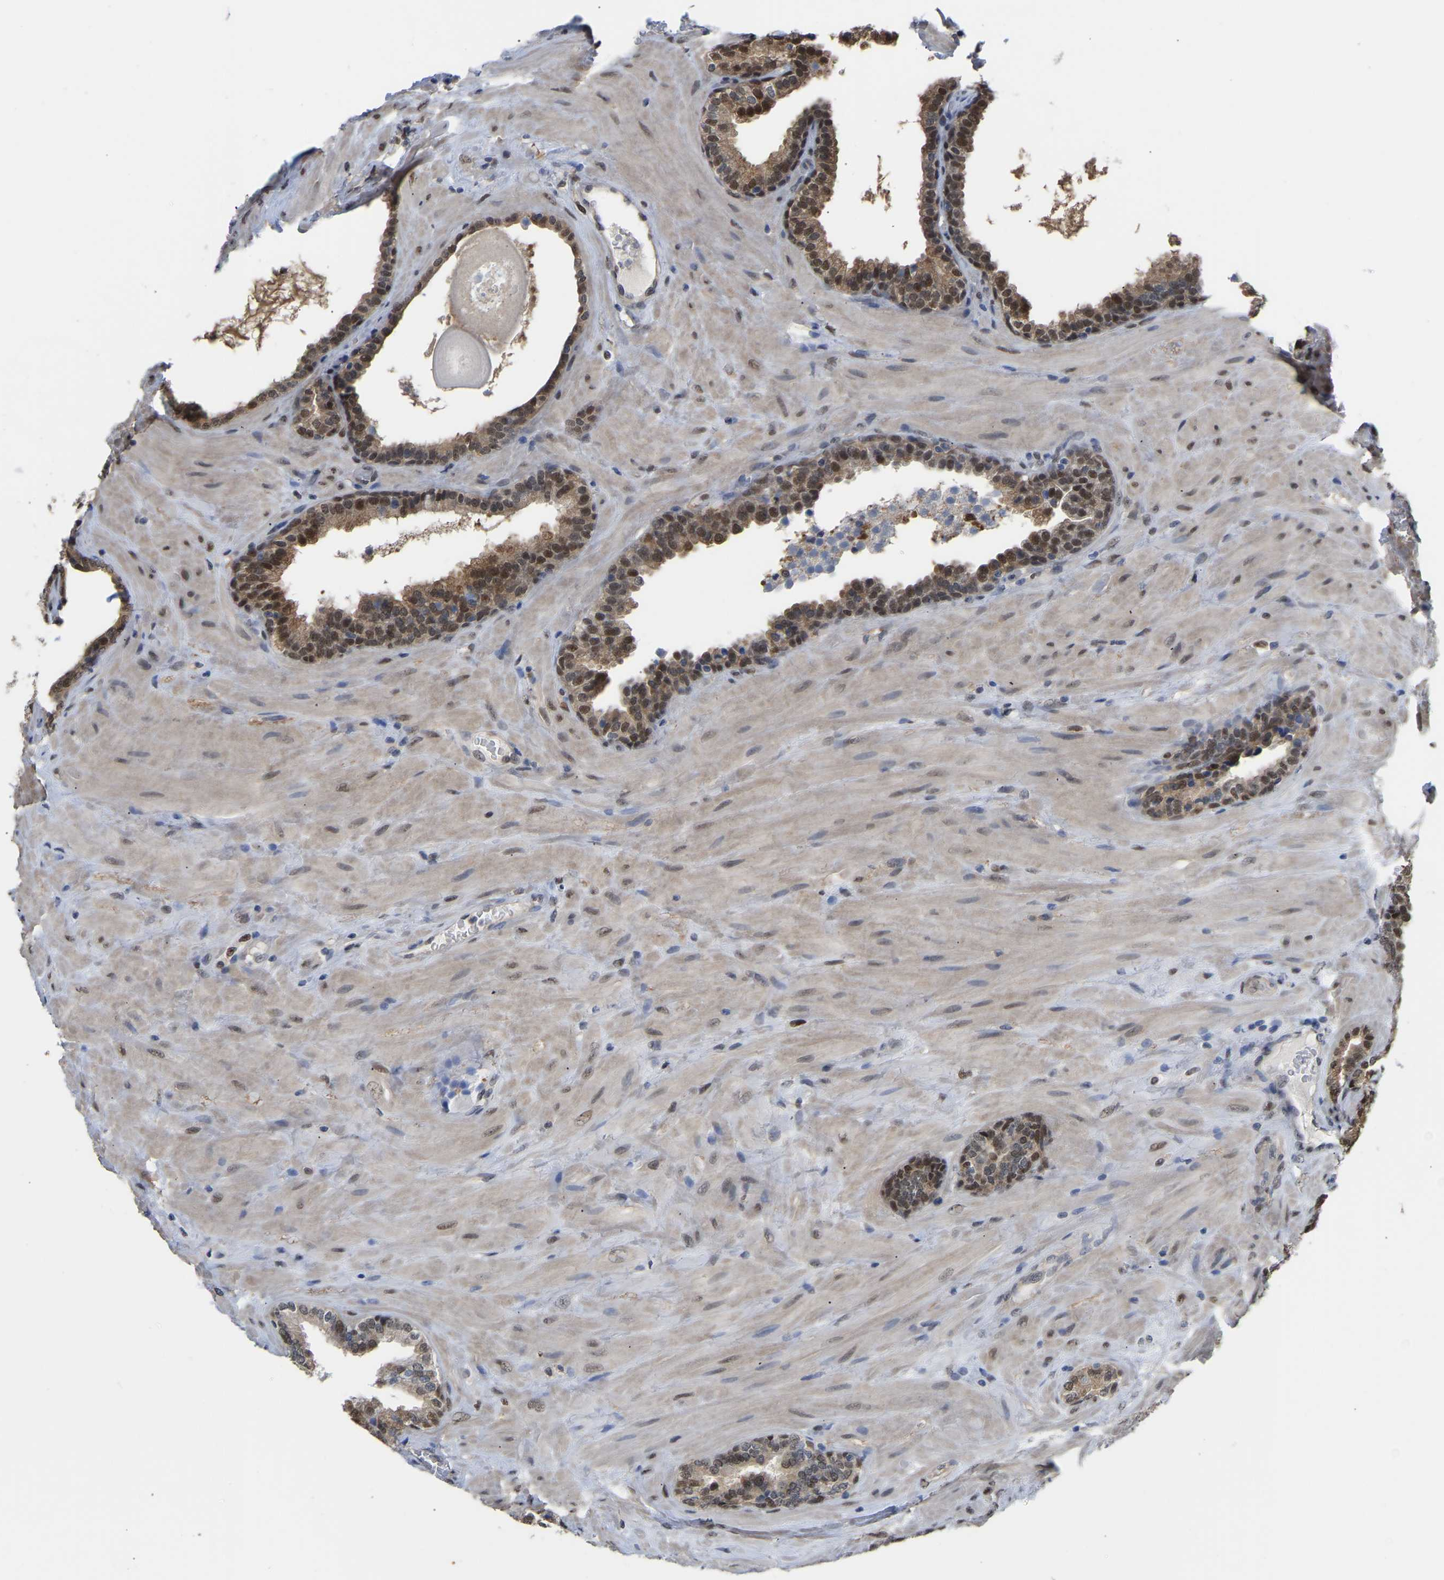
{"staining": {"intensity": "moderate", "quantity": "25%-75%", "location": "cytoplasmic/membranous,nuclear"}, "tissue": "prostate", "cell_type": "Glandular cells", "image_type": "normal", "snomed": [{"axis": "morphology", "description": "Normal tissue, NOS"}, {"axis": "topography", "description": "Prostate"}], "caption": "Unremarkable prostate demonstrates moderate cytoplasmic/membranous,nuclear staining in approximately 25%-75% of glandular cells.", "gene": "KLRG2", "patient": {"sex": "male", "age": 51}}